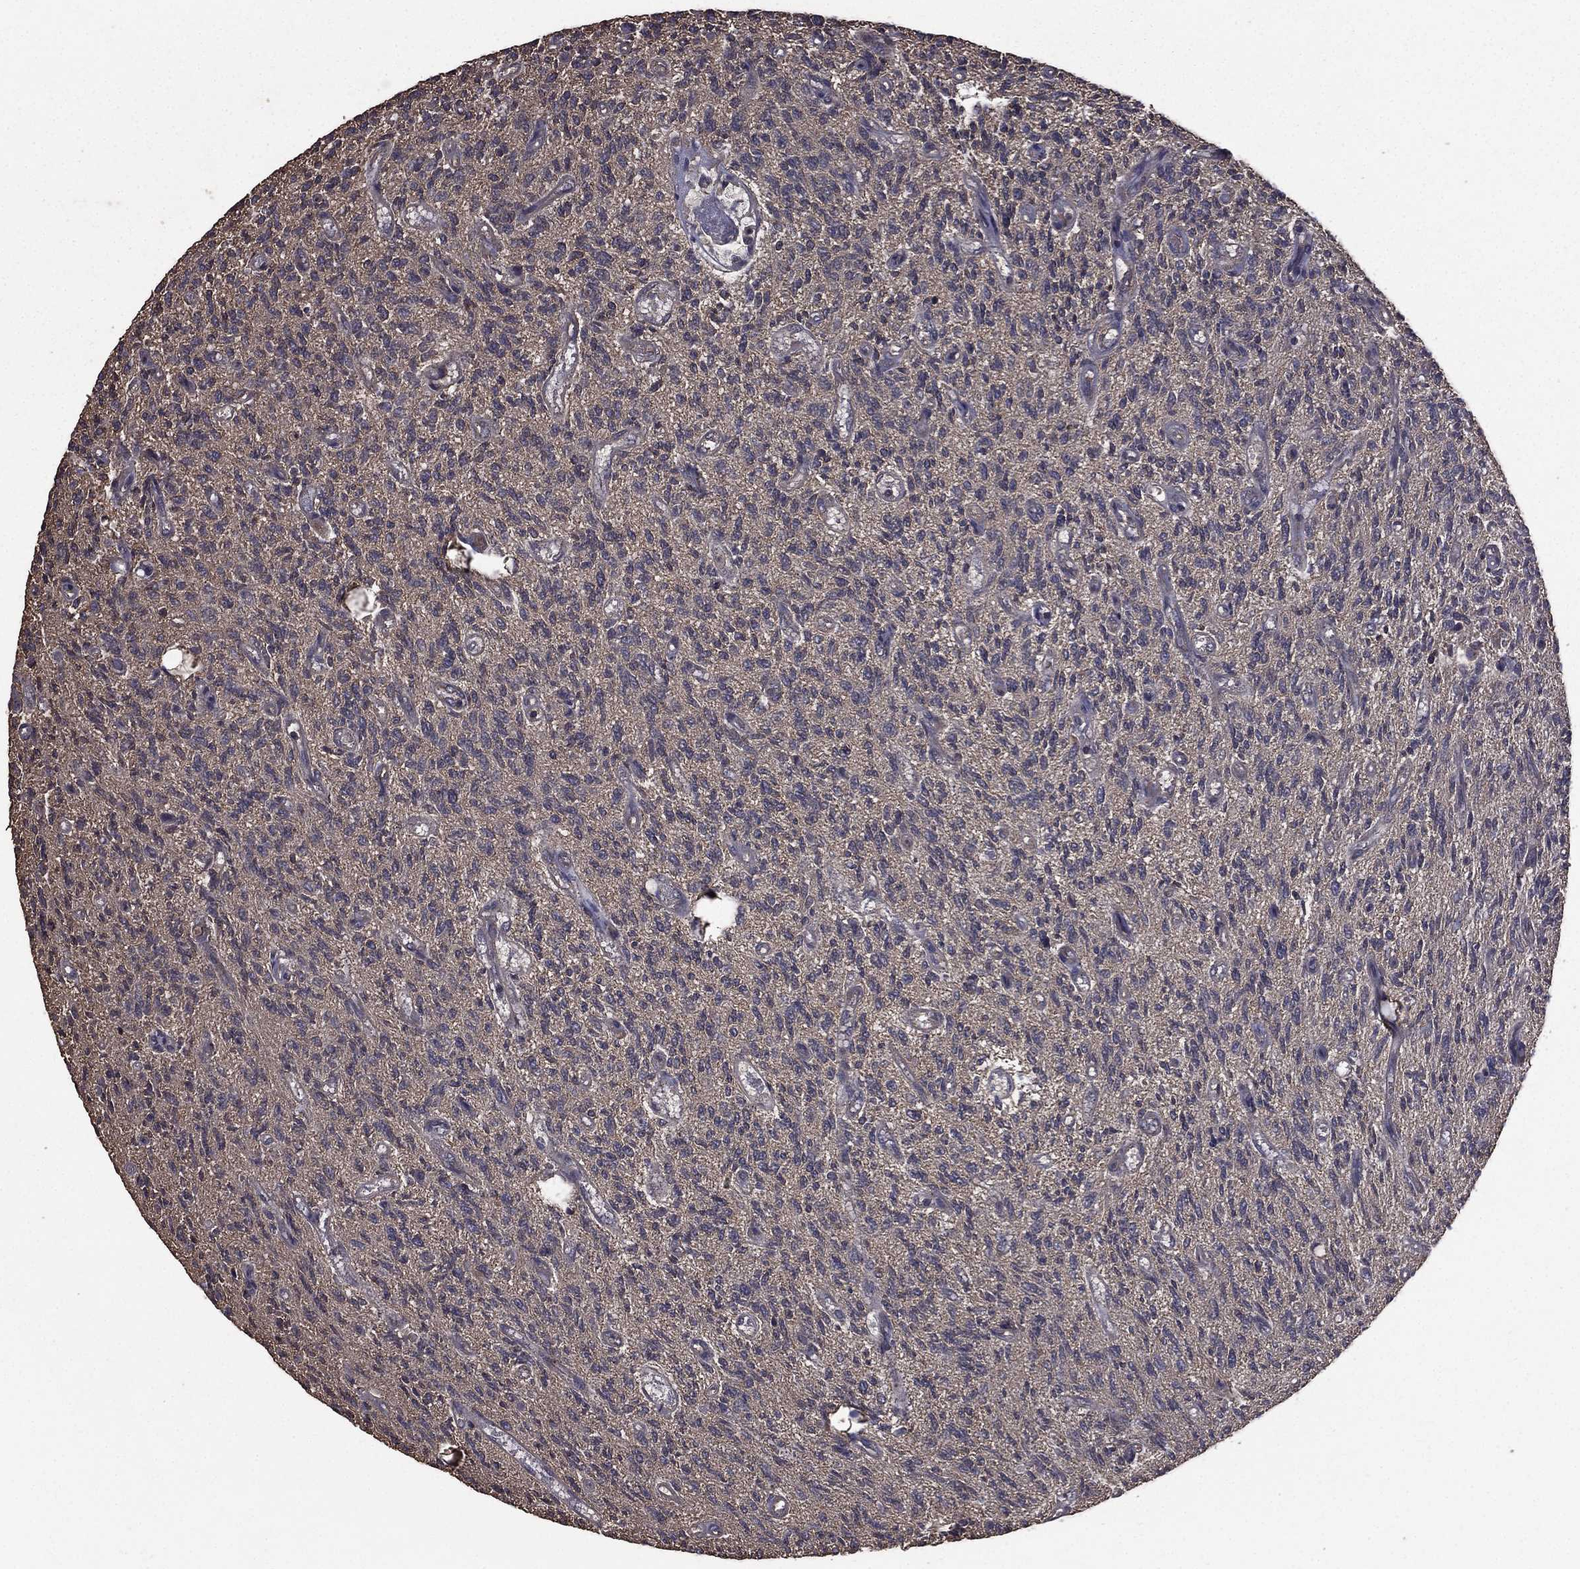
{"staining": {"intensity": "negative", "quantity": "none", "location": "none"}, "tissue": "glioma", "cell_type": "Tumor cells", "image_type": "cancer", "snomed": [{"axis": "morphology", "description": "Glioma, malignant, High grade"}, {"axis": "topography", "description": "Brain"}], "caption": "Glioma was stained to show a protein in brown. There is no significant expression in tumor cells.", "gene": "BIRC6", "patient": {"sex": "male", "age": 64}}